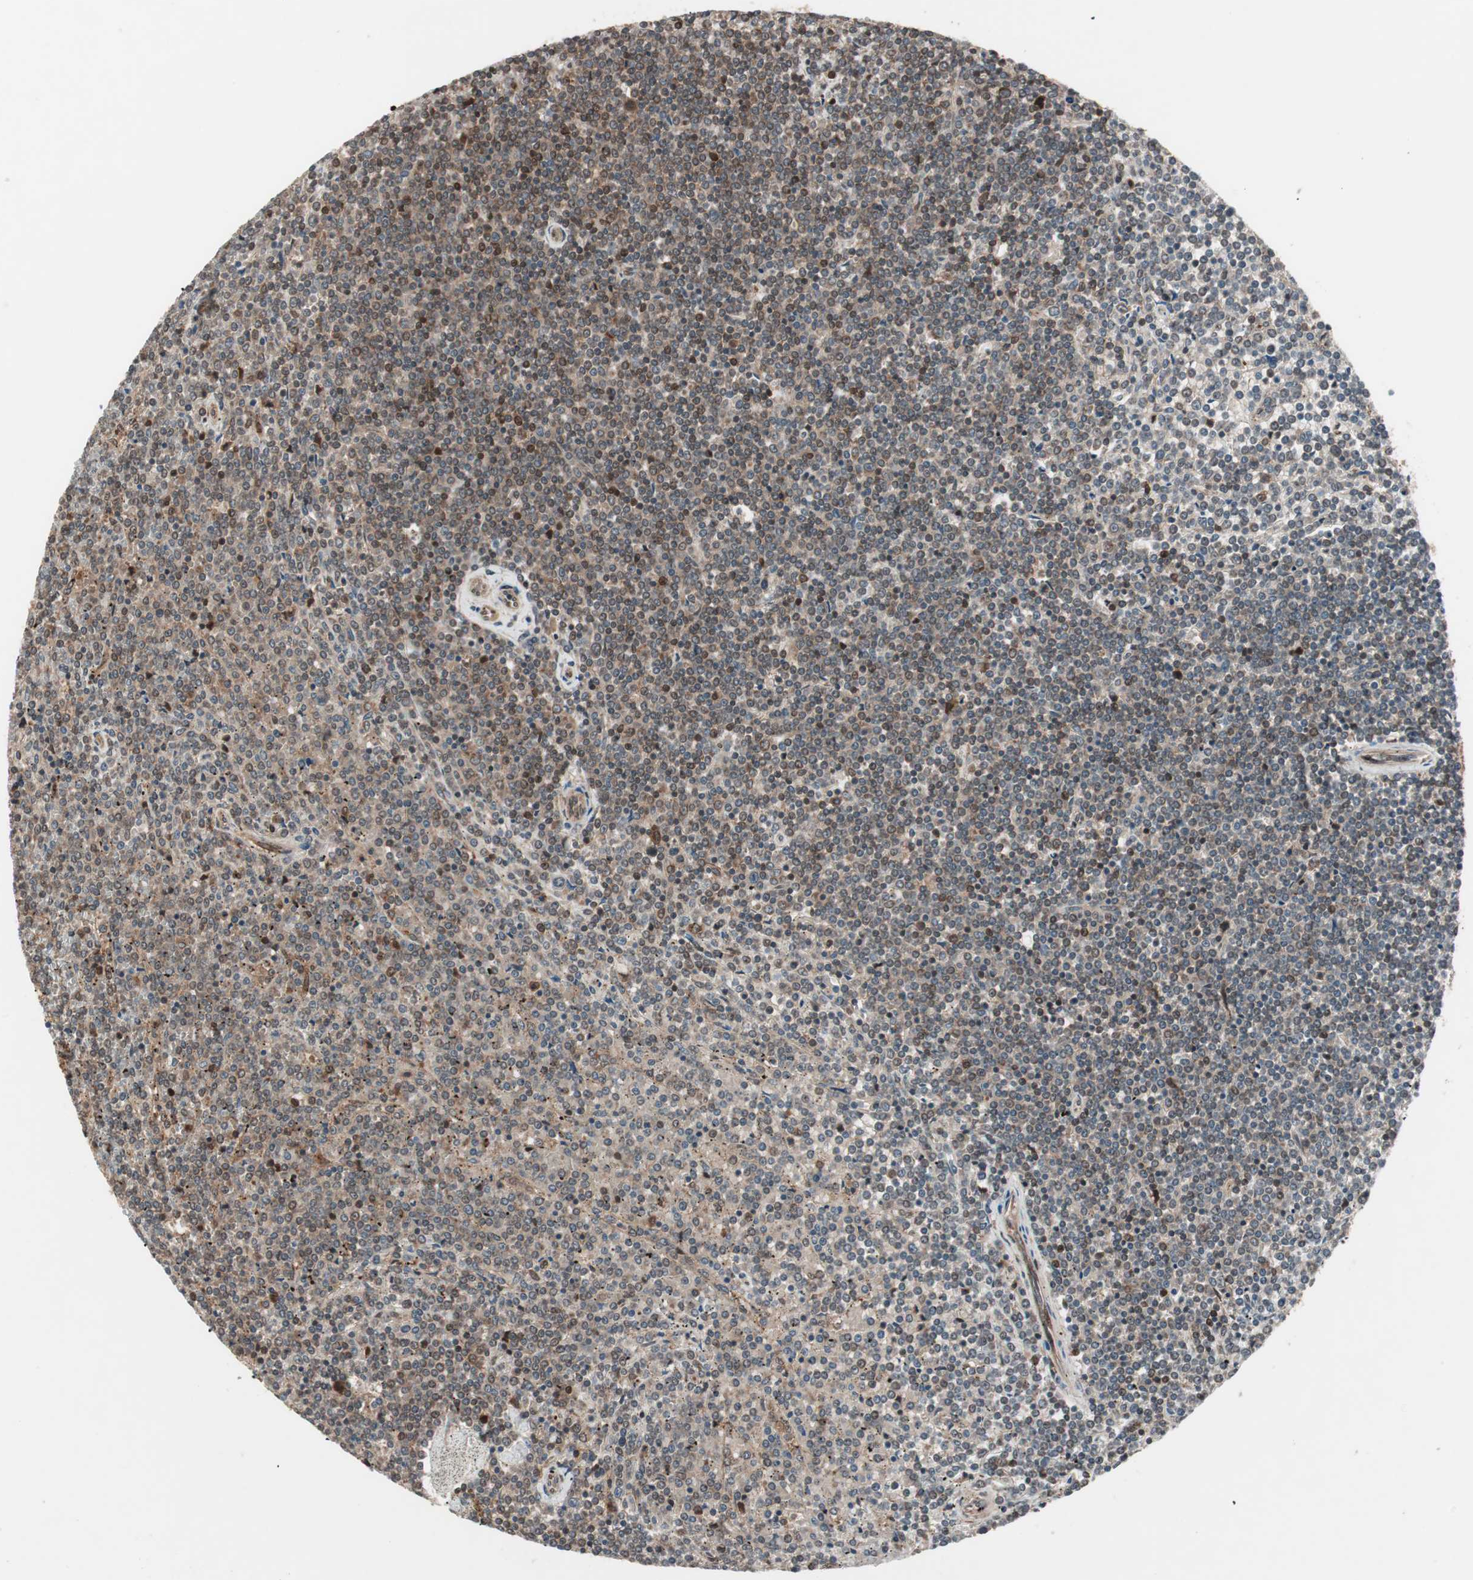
{"staining": {"intensity": "strong", "quantity": "25%-75%", "location": "cytoplasmic/membranous"}, "tissue": "lymphoma", "cell_type": "Tumor cells", "image_type": "cancer", "snomed": [{"axis": "morphology", "description": "Malignant lymphoma, non-Hodgkin's type, Low grade"}, {"axis": "topography", "description": "Spleen"}], "caption": "The photomicrograph shows staining of lymphoma, revealing strong cytoplasmic/membranous protein staining (brown color) within tumor cells.", "gene": "PRKG2", "patient": {"sex": "female", "age": 19}}